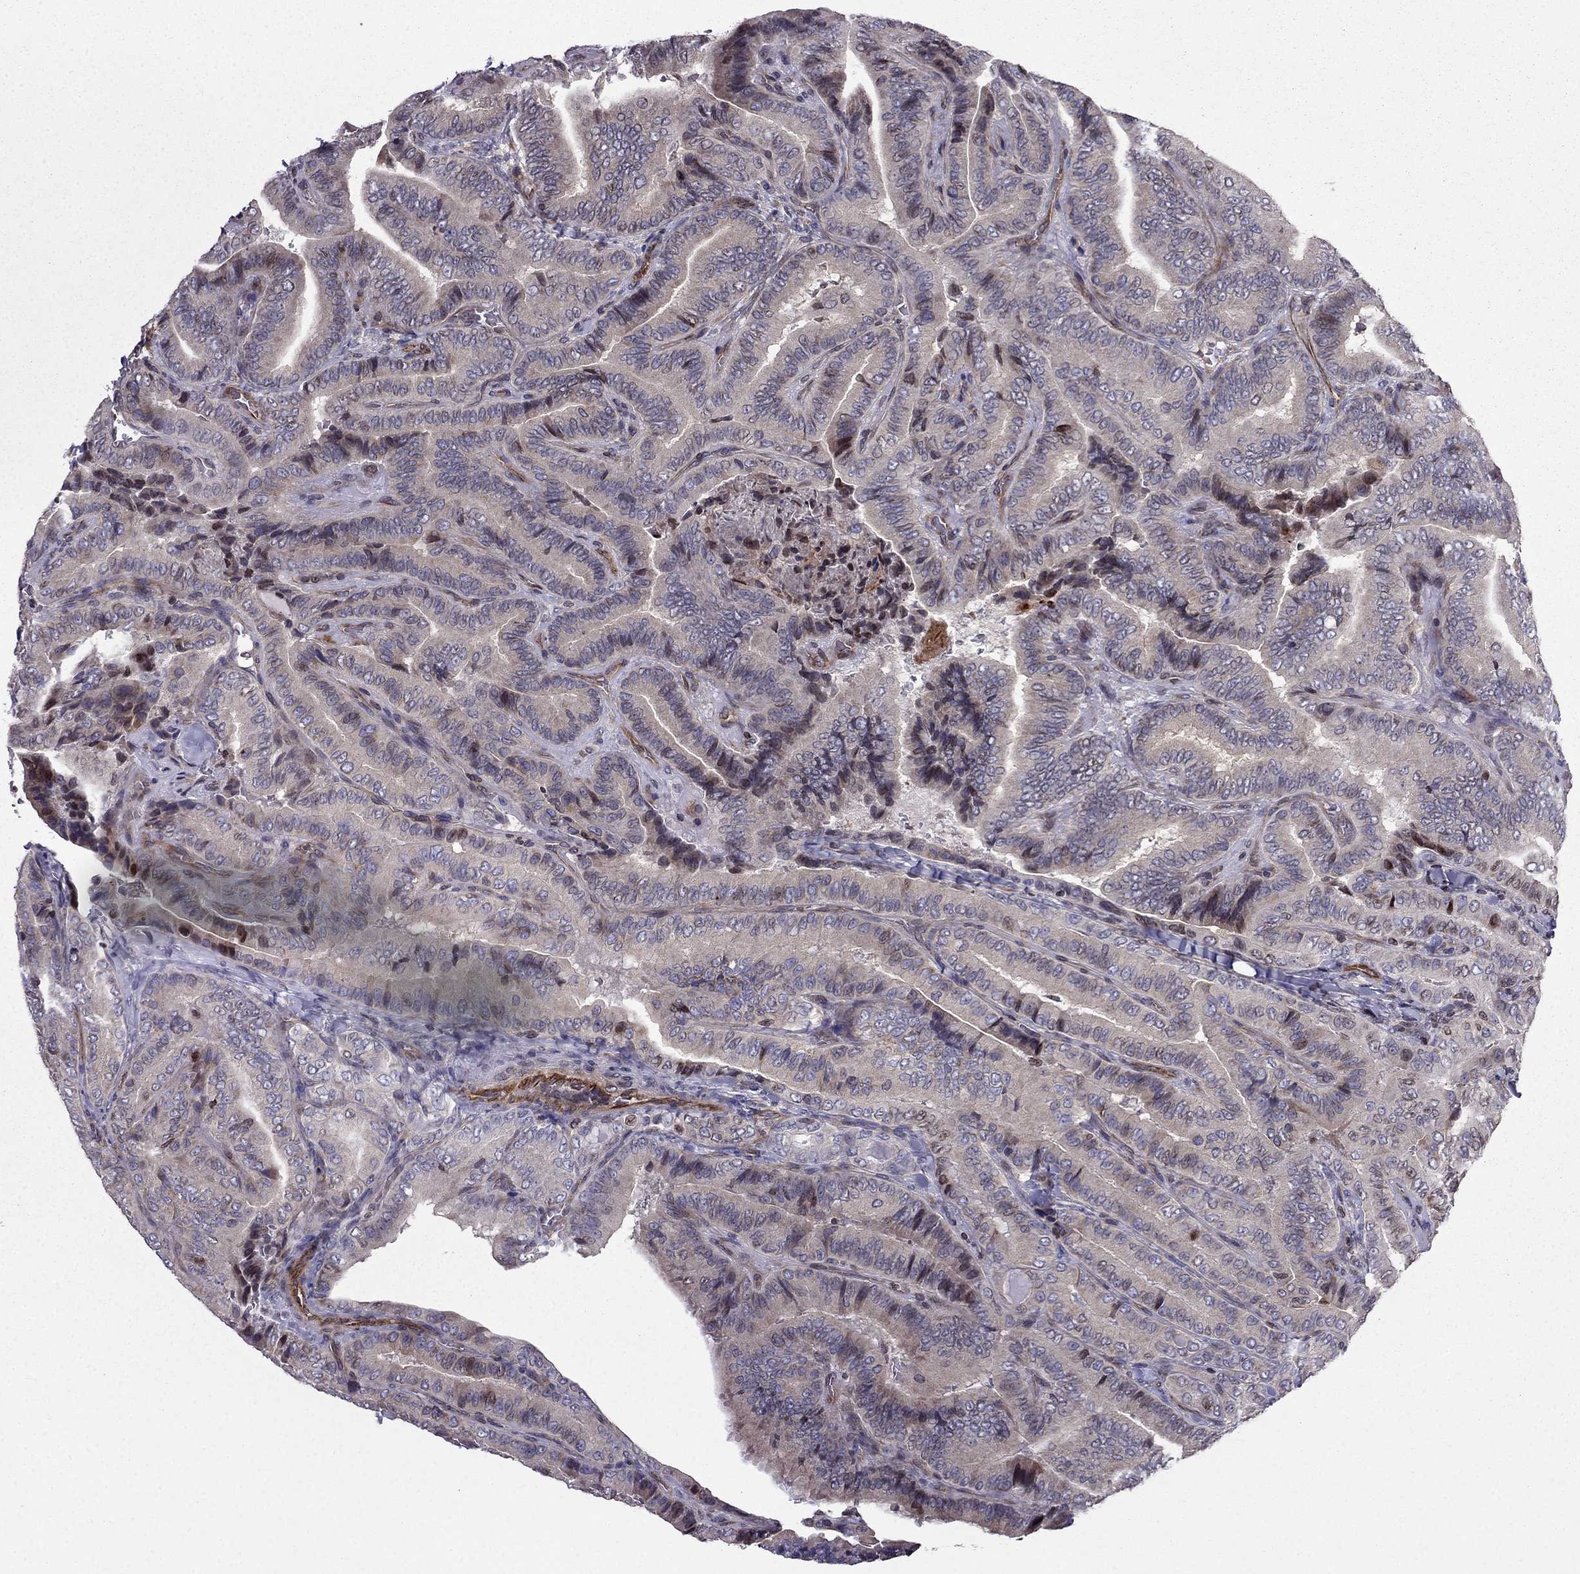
{"staining": {"intensity": "weak", "quantity": "25%-75%", "location": "cytoplasmic/membranous"}, "tissue": "thyroid cancer", "cell_type": "Tumor cells", "image_type": "cancer", "snomed": [{"axis": "morphology", "description": "Papillary adenocarcinoma, NOS"}, {"axis": "topography", "description": "Thyroid gland"}], "caption": "DAB immunohistochemical staining of human thyroid cancer displays weak cytoplasmic/membranous protein staining in about 25%-75% of tumor cells.", "gene": "CDC42BPA", "patient": {"sex": "male", "age": 61}}